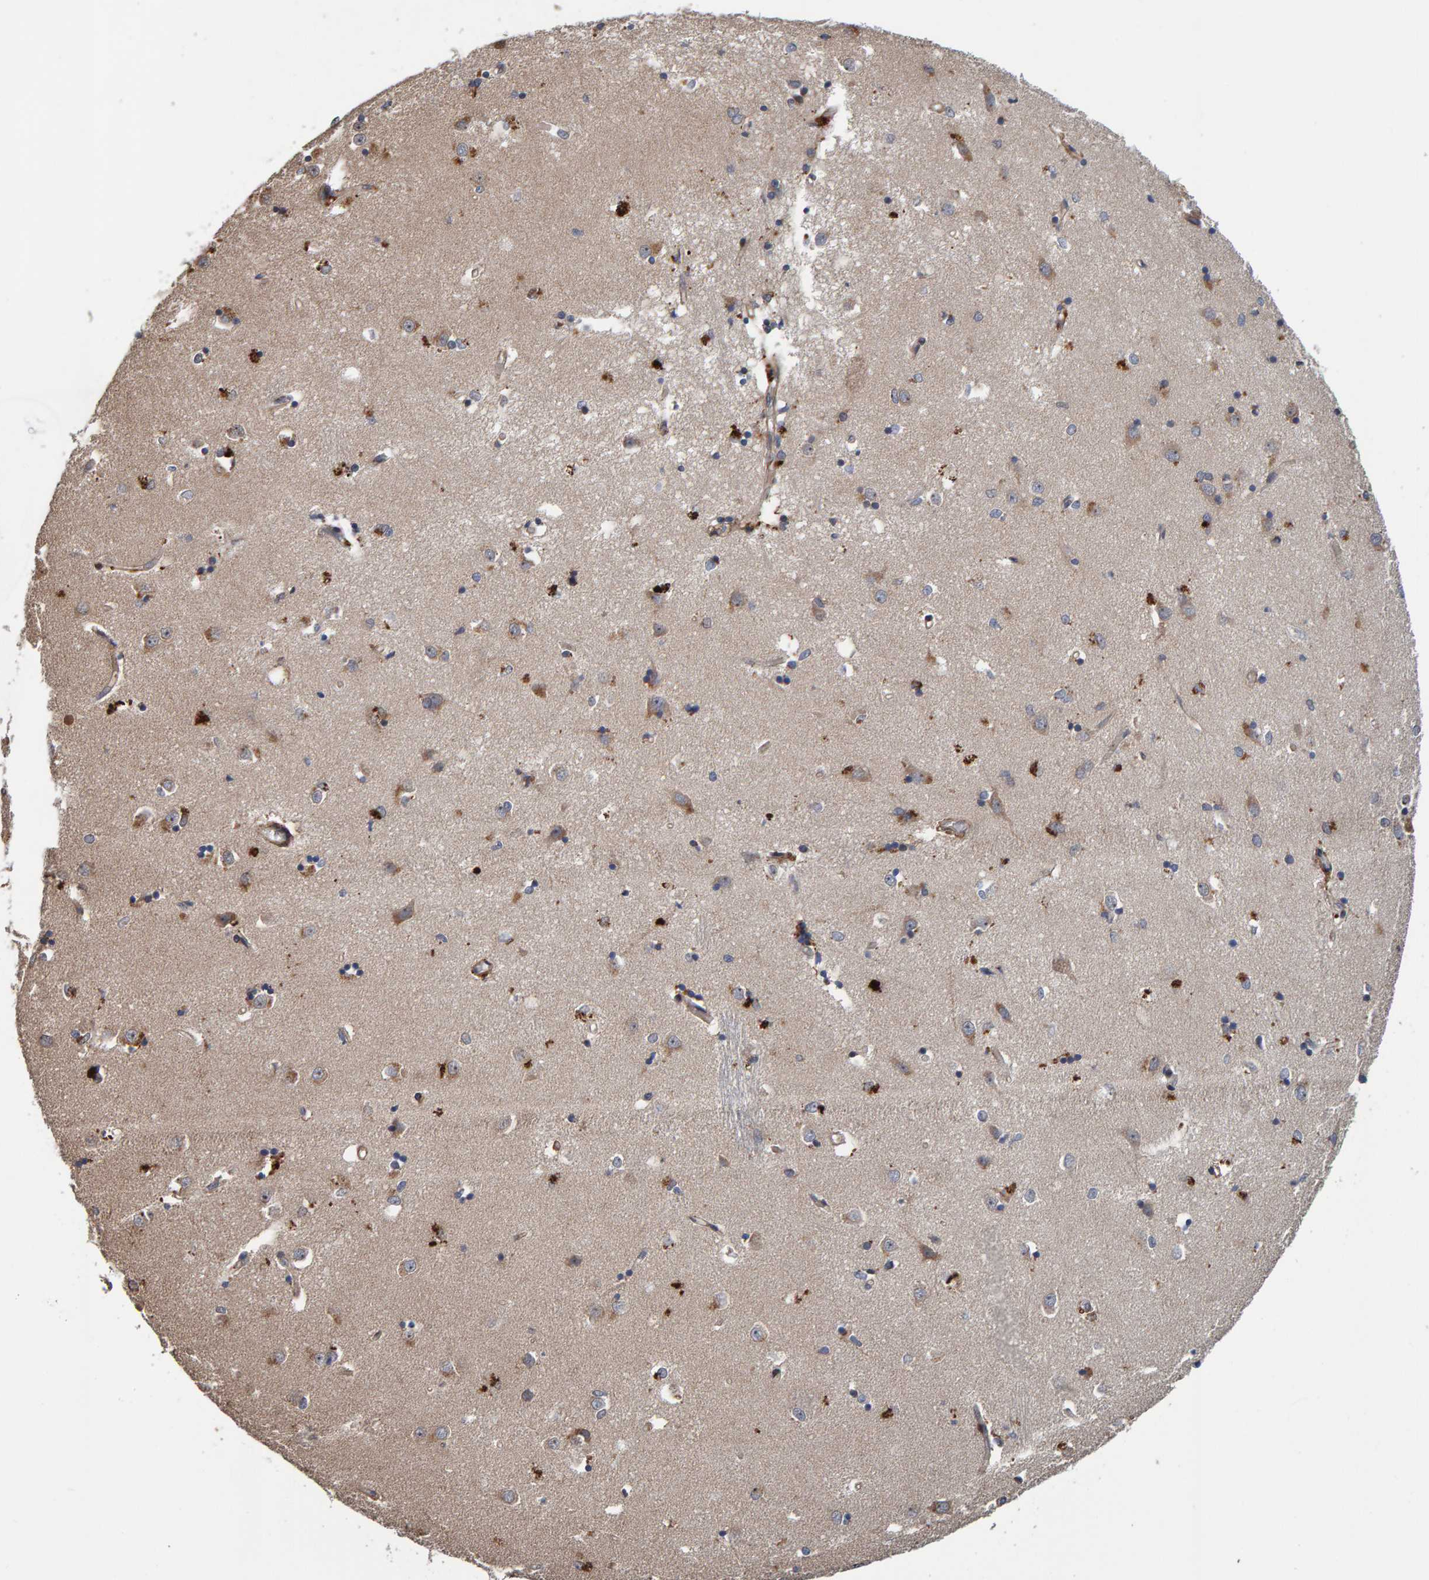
{"staining": {"intensity": "moderate", "quantity": "25%-75%", "location": "cytoplasmic/membranous"}, "tissue": "caudate", "cell_type": "Glial cells", "image_type": "normal", "snomed": [{"axis": "morphology", "description": "Normal tissue, NOS"}, {"axis": "topography", "description": "Lateral ventricle wall"}], "caption": "Immunohistochemistry staining of benign caudate, which displays medium levels of moderate cytoplasmic/membranous expression in approximately 25%-75% of glial cells indicating moderate cytoplasmic/membranous protein expression. The staining was performed using DAB (3,3'-diaminobenzidine) (brown) for protein detection and nuclei were counterstained in hematoxylin (blue).", "gene": "CCDC25", "patient": {"sex": "male", "age": 45}}